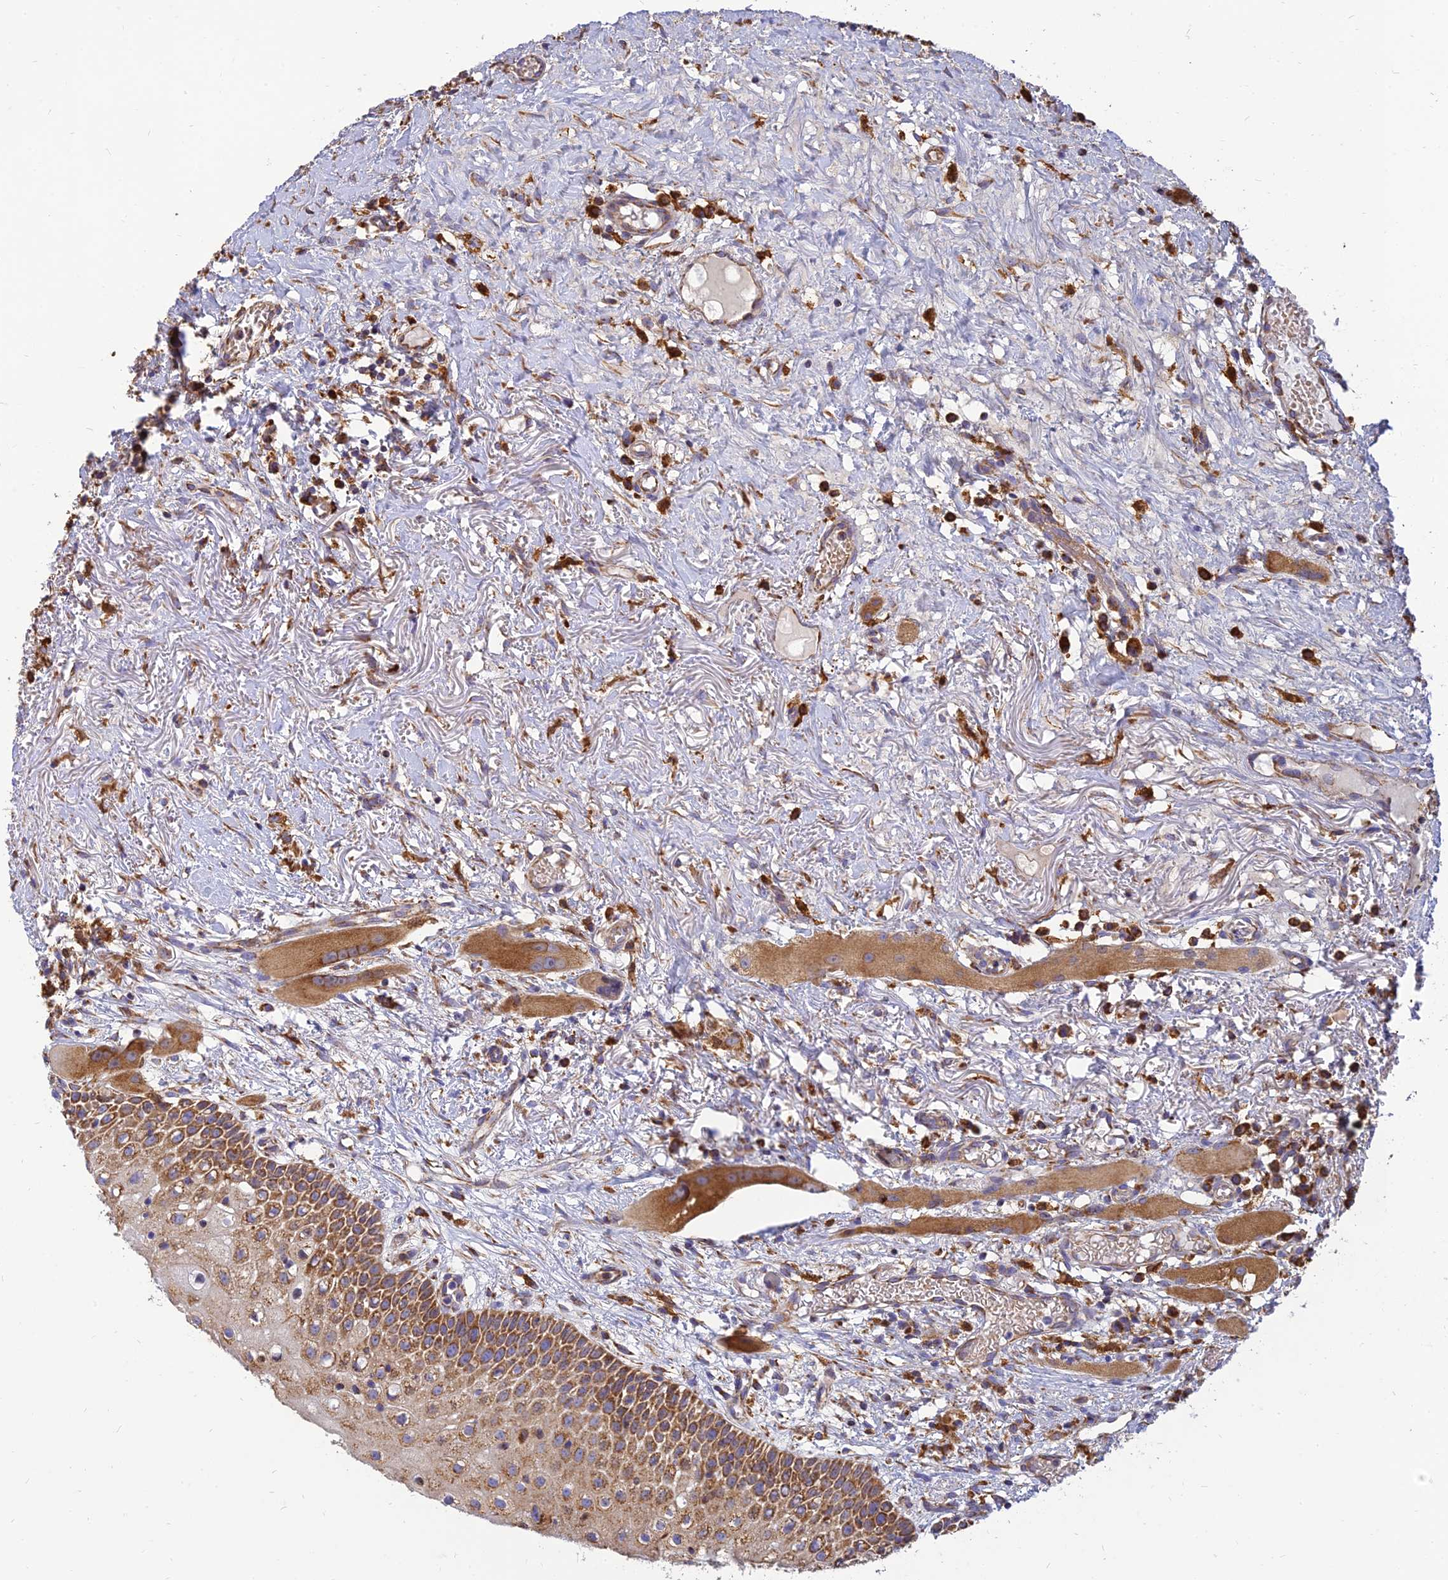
{"staining": {"intensity": "moderate", "quantity": ">75%", "location": "cytoplasmic/membranous"}, "tissue": "oral mucosa", "cell_type": "Squamous epithelial cells", "image_type": "normal", "snomed": [{"axis": "morphology", "description": "Normal tissue, NOS"}, {"axis": "topography", "description": "Oral tissue"}], "caption": "The immunohistochemical stain labels moderate cytoplasmic/membranous positivity in squamous epithelial cells of normal oral mucosa.", "gene": "THUMPD2", "patient": {"sex": "female", "age": 69}}